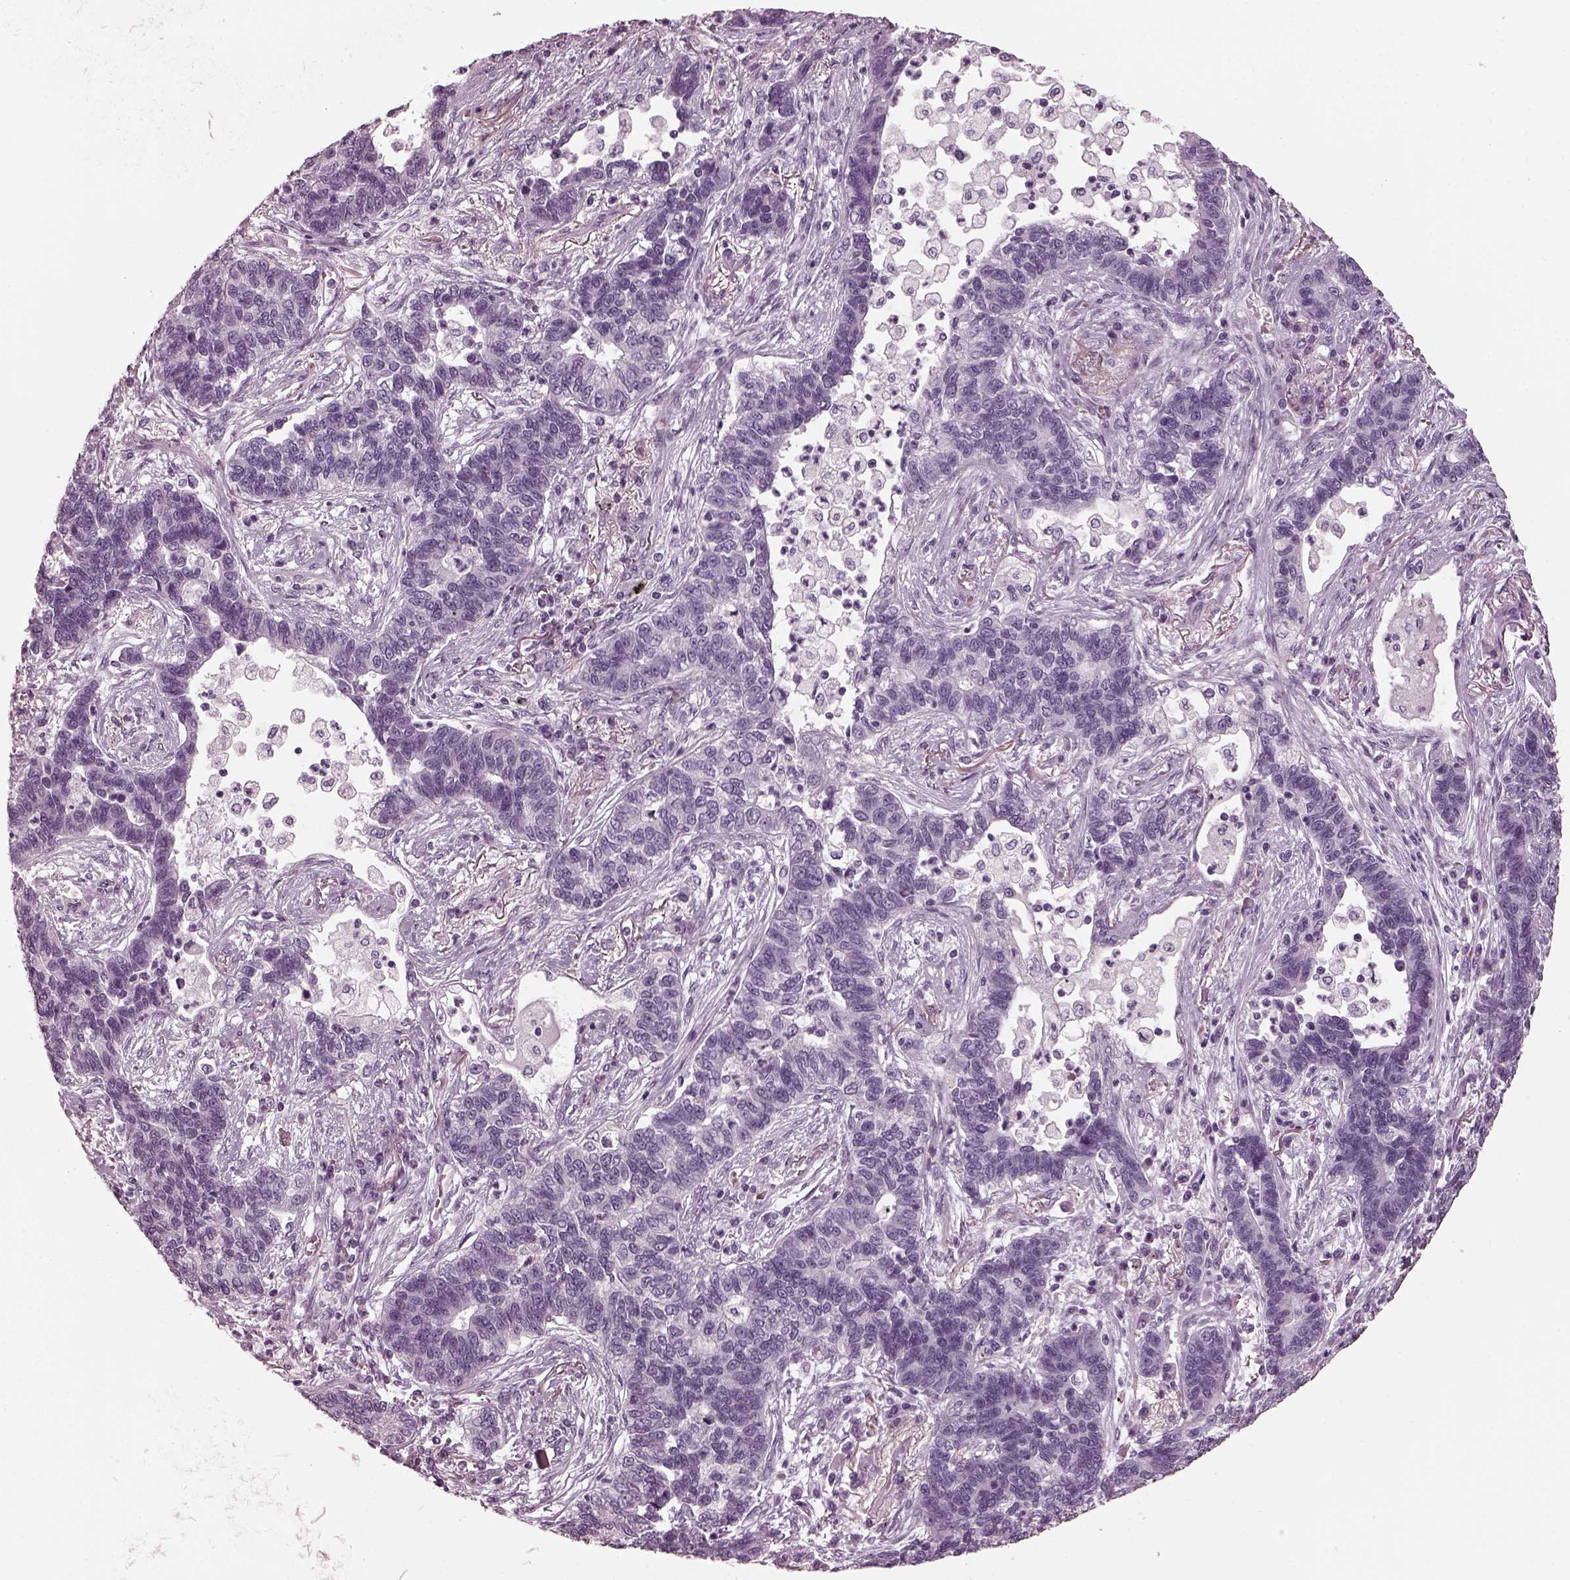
{"staining": {"intensity": "negative", "quantity": "none", "location": "none"}, "tissue": "lung cancer", "cell_type": "Tumor cells", "image_type": "cancer", "snomed": [{"axis": "morphology", "description": "Adenocarcinoma, NOS"}, {"axis": "topography", "description": "Lung"}], "caption": "Immunohistochemistry of human lung adenocarcinoma reveals no expression in tumor cells. (Stains: DAB immunohistochemistry with hematoxylin counter stain, Microscopy: brightfield microscopy at high magnification).", "gene": "RCVRN", "patient": {"sex": "female", "age": 57}}